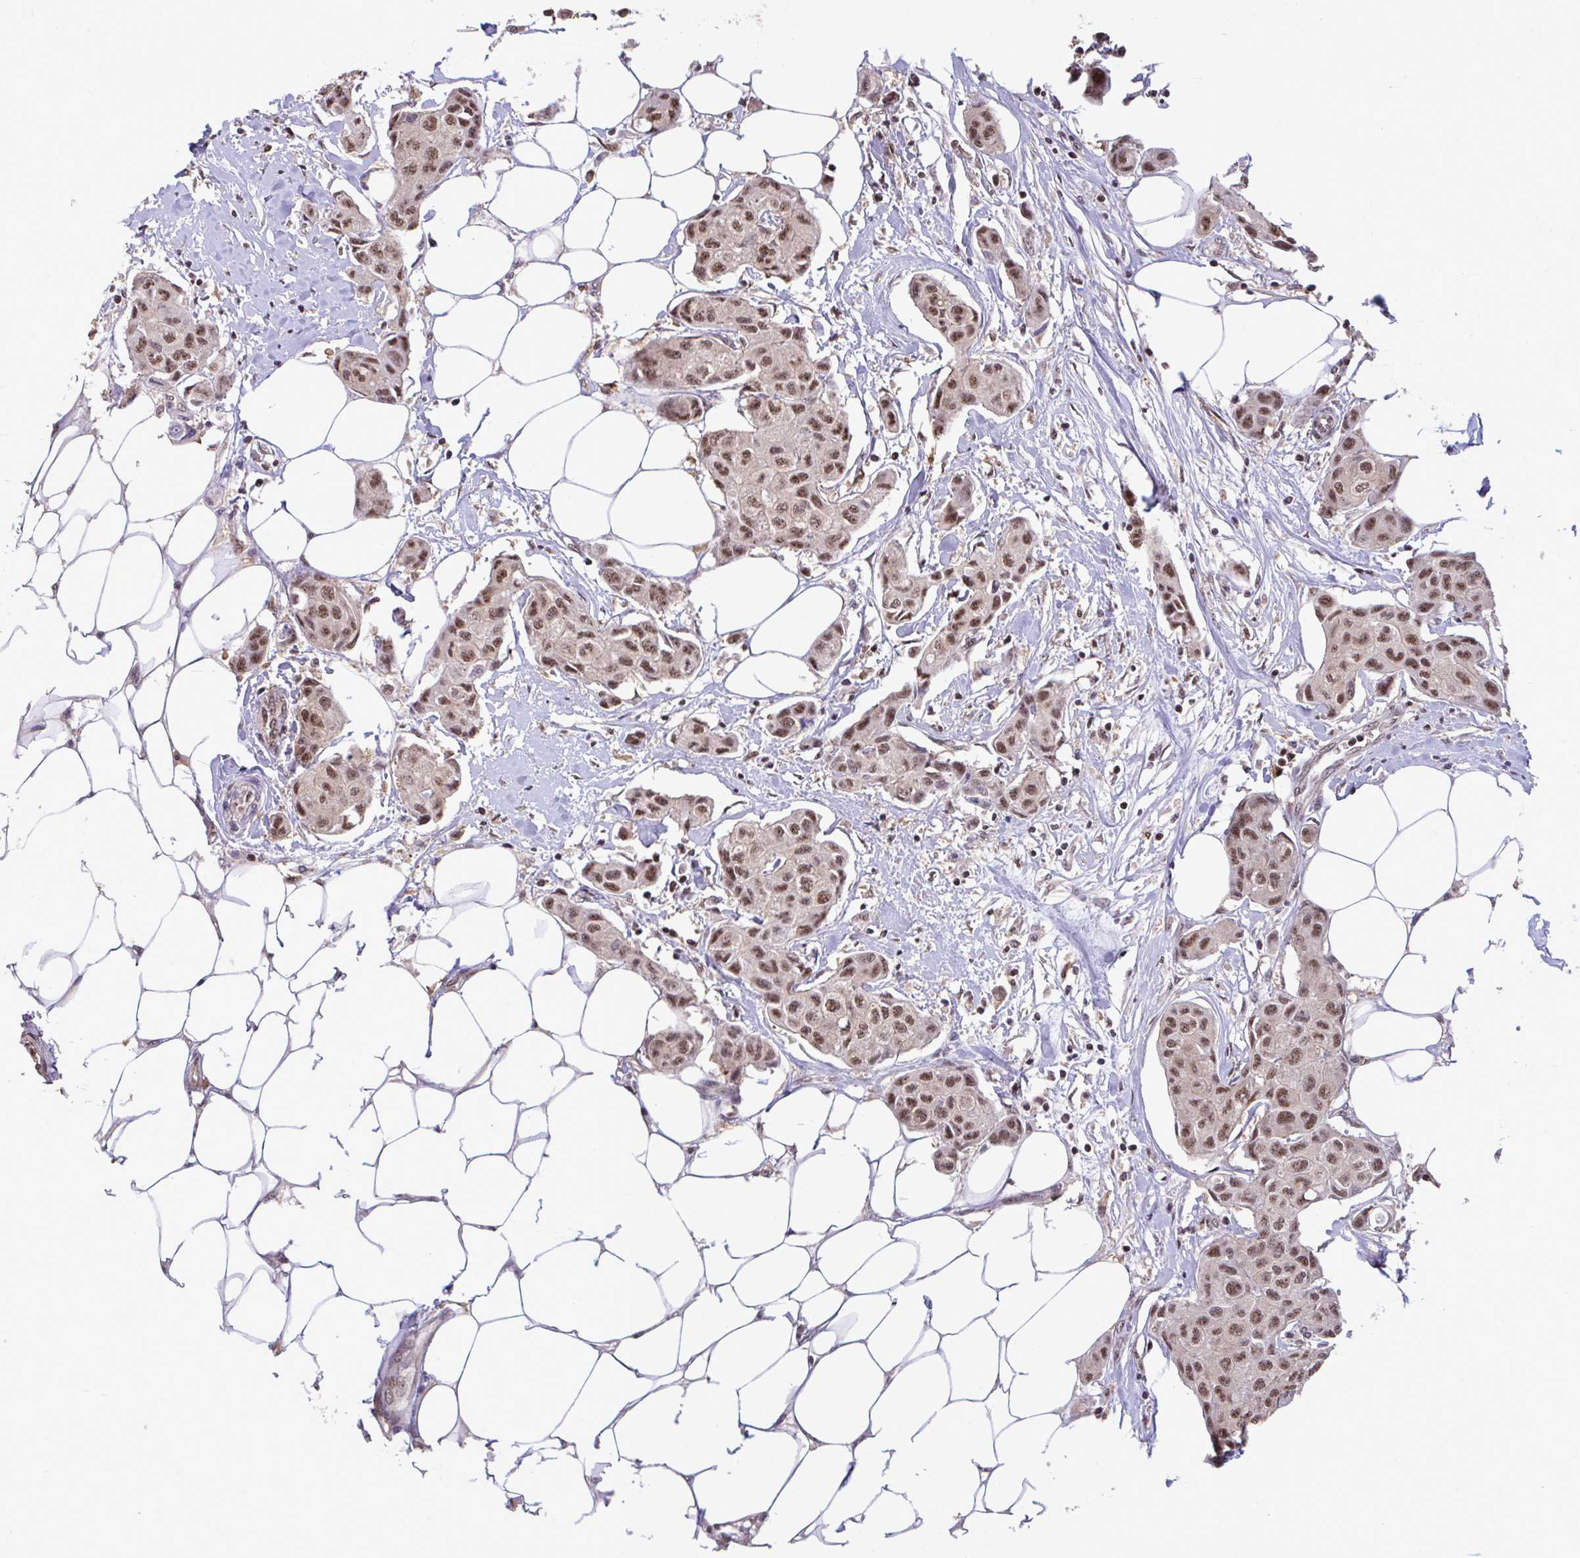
{"staining": {"intensity": "moderate", "quantity": ">75%", "location": "nuclear"}, "tissue": "breast cancer", "cell_type": "Tumor cells", "image_type": "cancer", "snomed": [{"axis": "morphology", "description": "Duct carcinoma"}, {"axis": "topography", "description": "Breast"}, {"axis": "topography", "description": "Lymph node"}], "caption": "Breast cancer (infiltrating ductal carcinoma) stained for a protein (brown) reveals moderate nuclear positive staining in approximately >75% of tumor cells.", "gene": "OR6K3", "patient": {"sex": "female", "age": 80}}